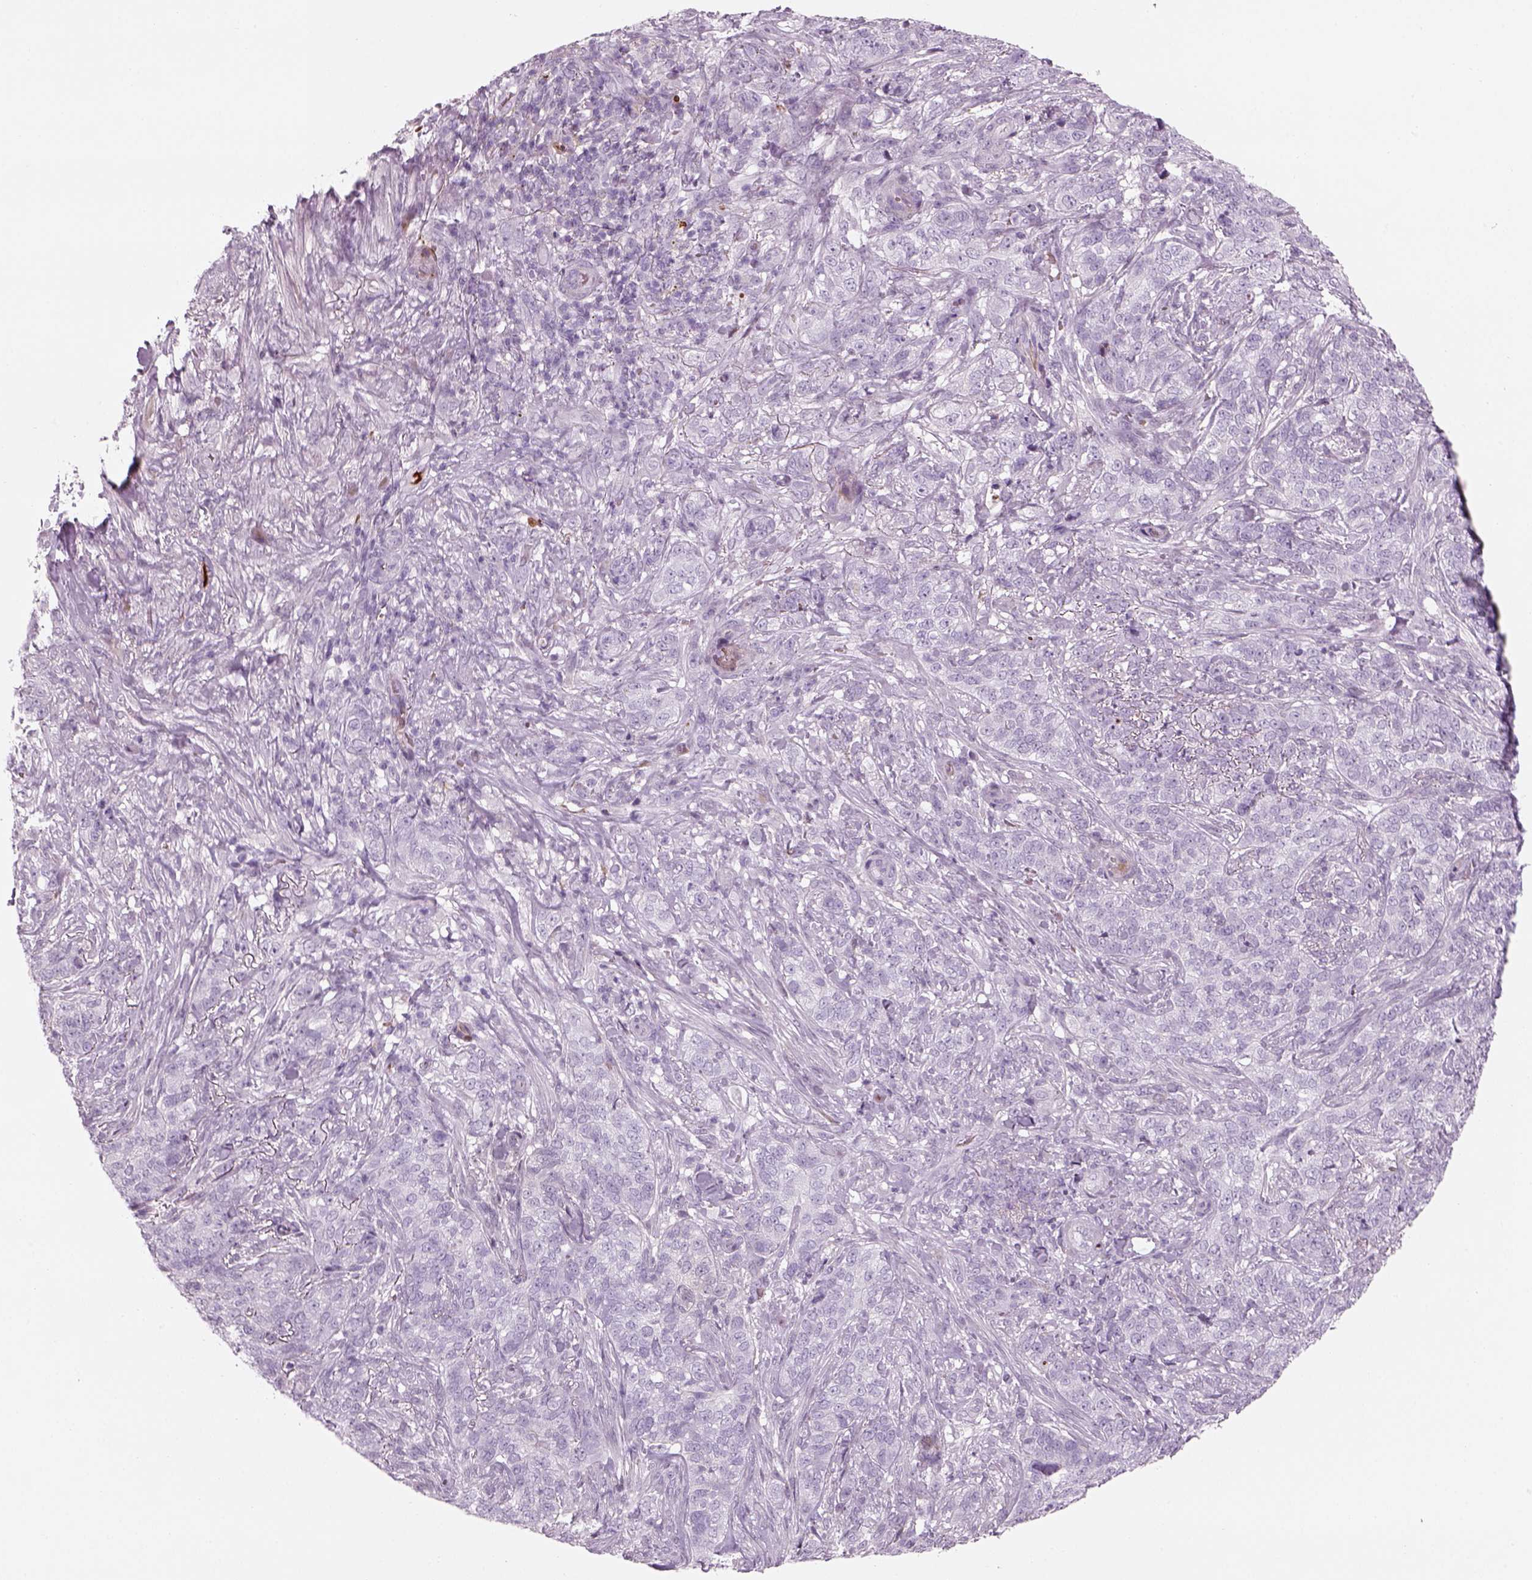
{"staining": {"intensity": "negative", "quantity": "none", "location": "none"}, "tissue": "skin cancer", "cell_type": "Tumor cells", "image_type": "cancer", "snomed": [{"axis": "morphology", "description": "Basal cell carcinoma"}, {"axis": "topography", "description": "Skin"}], "caption": "Human skin basal cell carcinoma stained for a protein using immunohistochemistry (IHC) exhibits no expression in tumor cells.", "gene": "PABPC1L2B", "patient": {"sex": "female", "age": 69}}